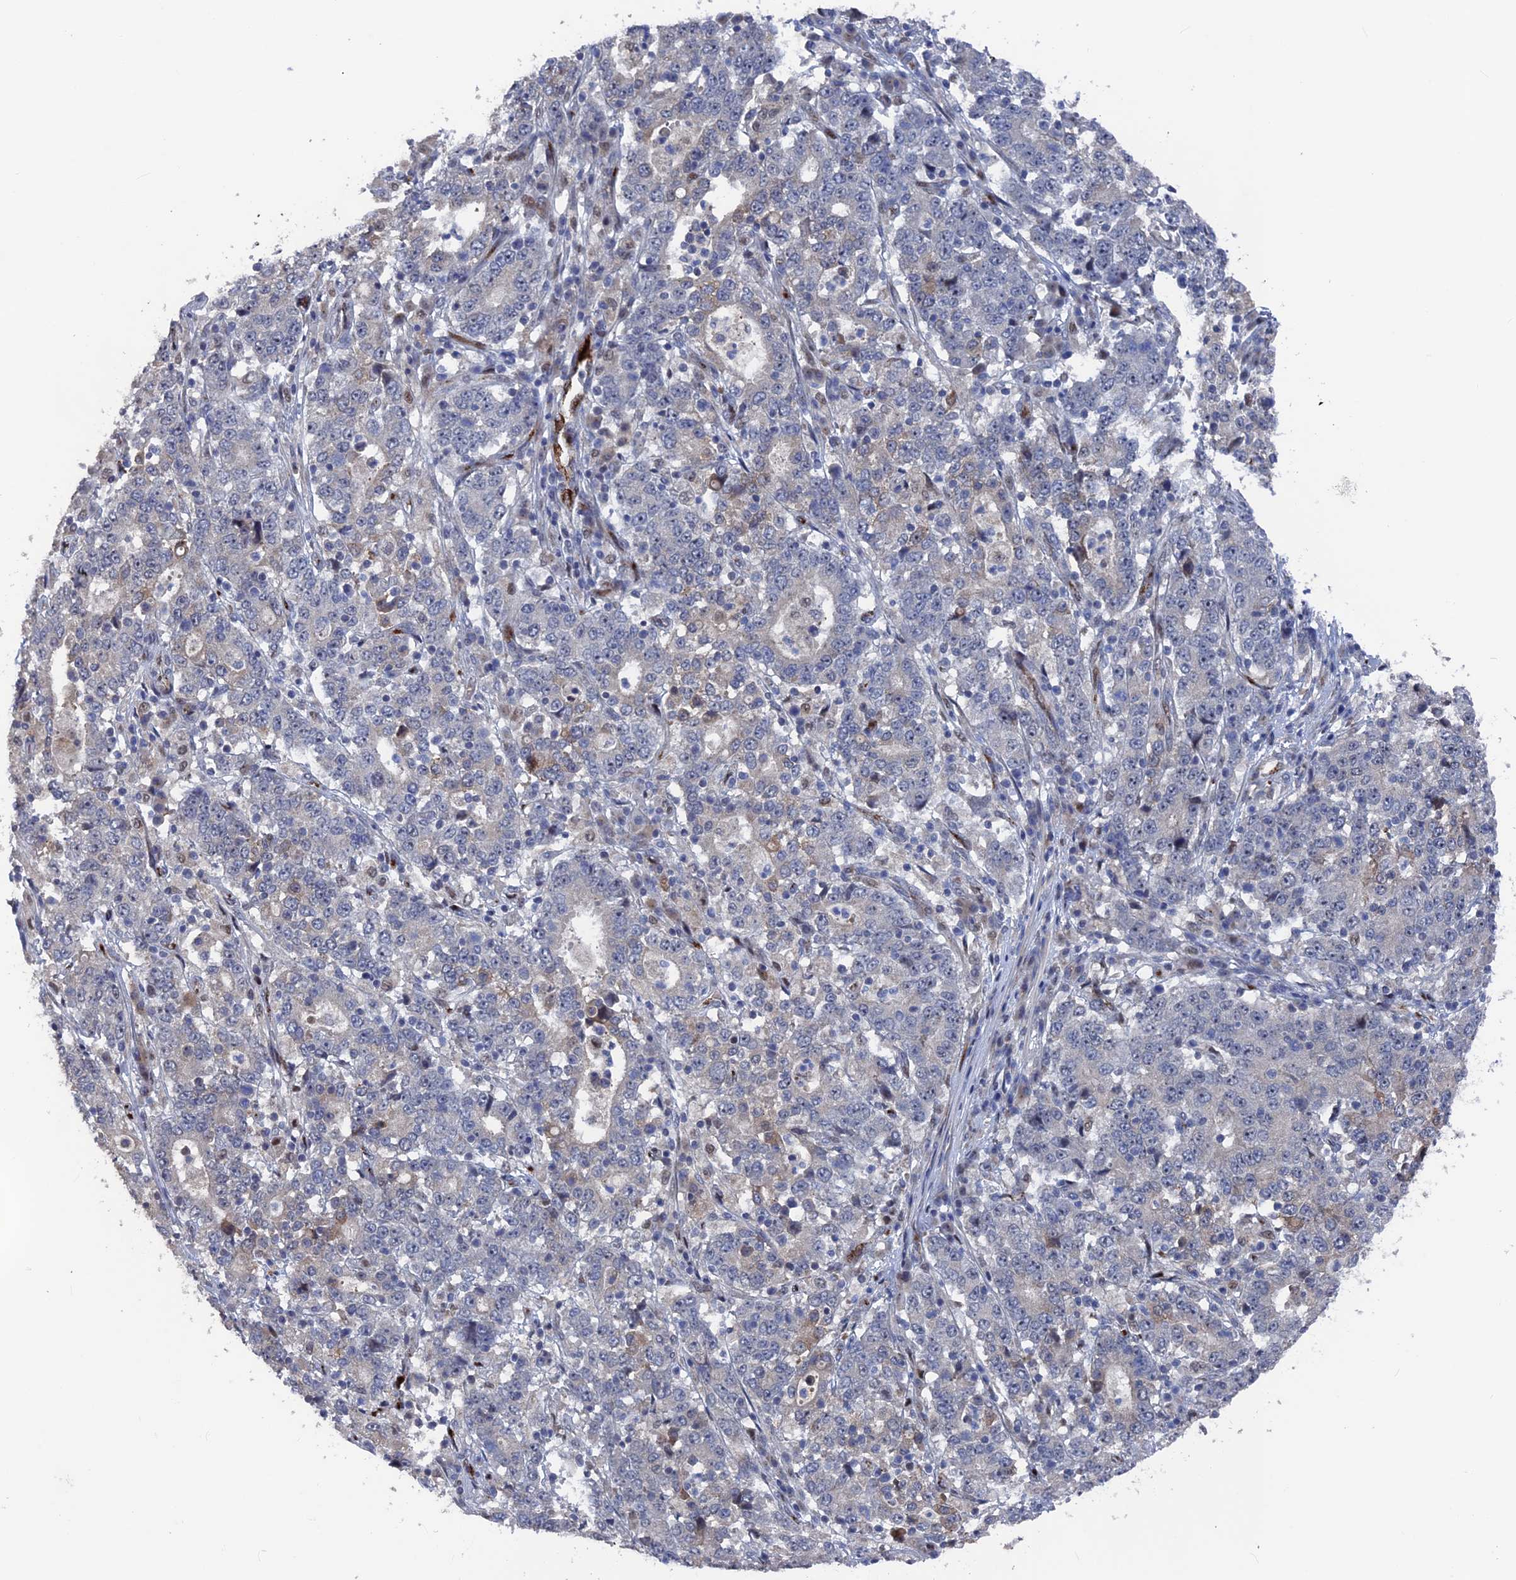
{"staining": {"intensity": "negative", "quantity": "none", "location": "none"}, "tissue": "stomach cancer", "cell_type": "Tumor cells", "image_type": "cancer", "snomed": [{"axis": "morphology", "description": "Adenocarcinoma, NOS"}, {"axis": "topography", "description": "Stomach"}], "caption": "IHC image of human adenocarcinoma (stomach) stained for a protein (brown), which displays no expression in tumor cells.", "gene": "SH3D21", "patient": {"sex": "male", "age": 59}}